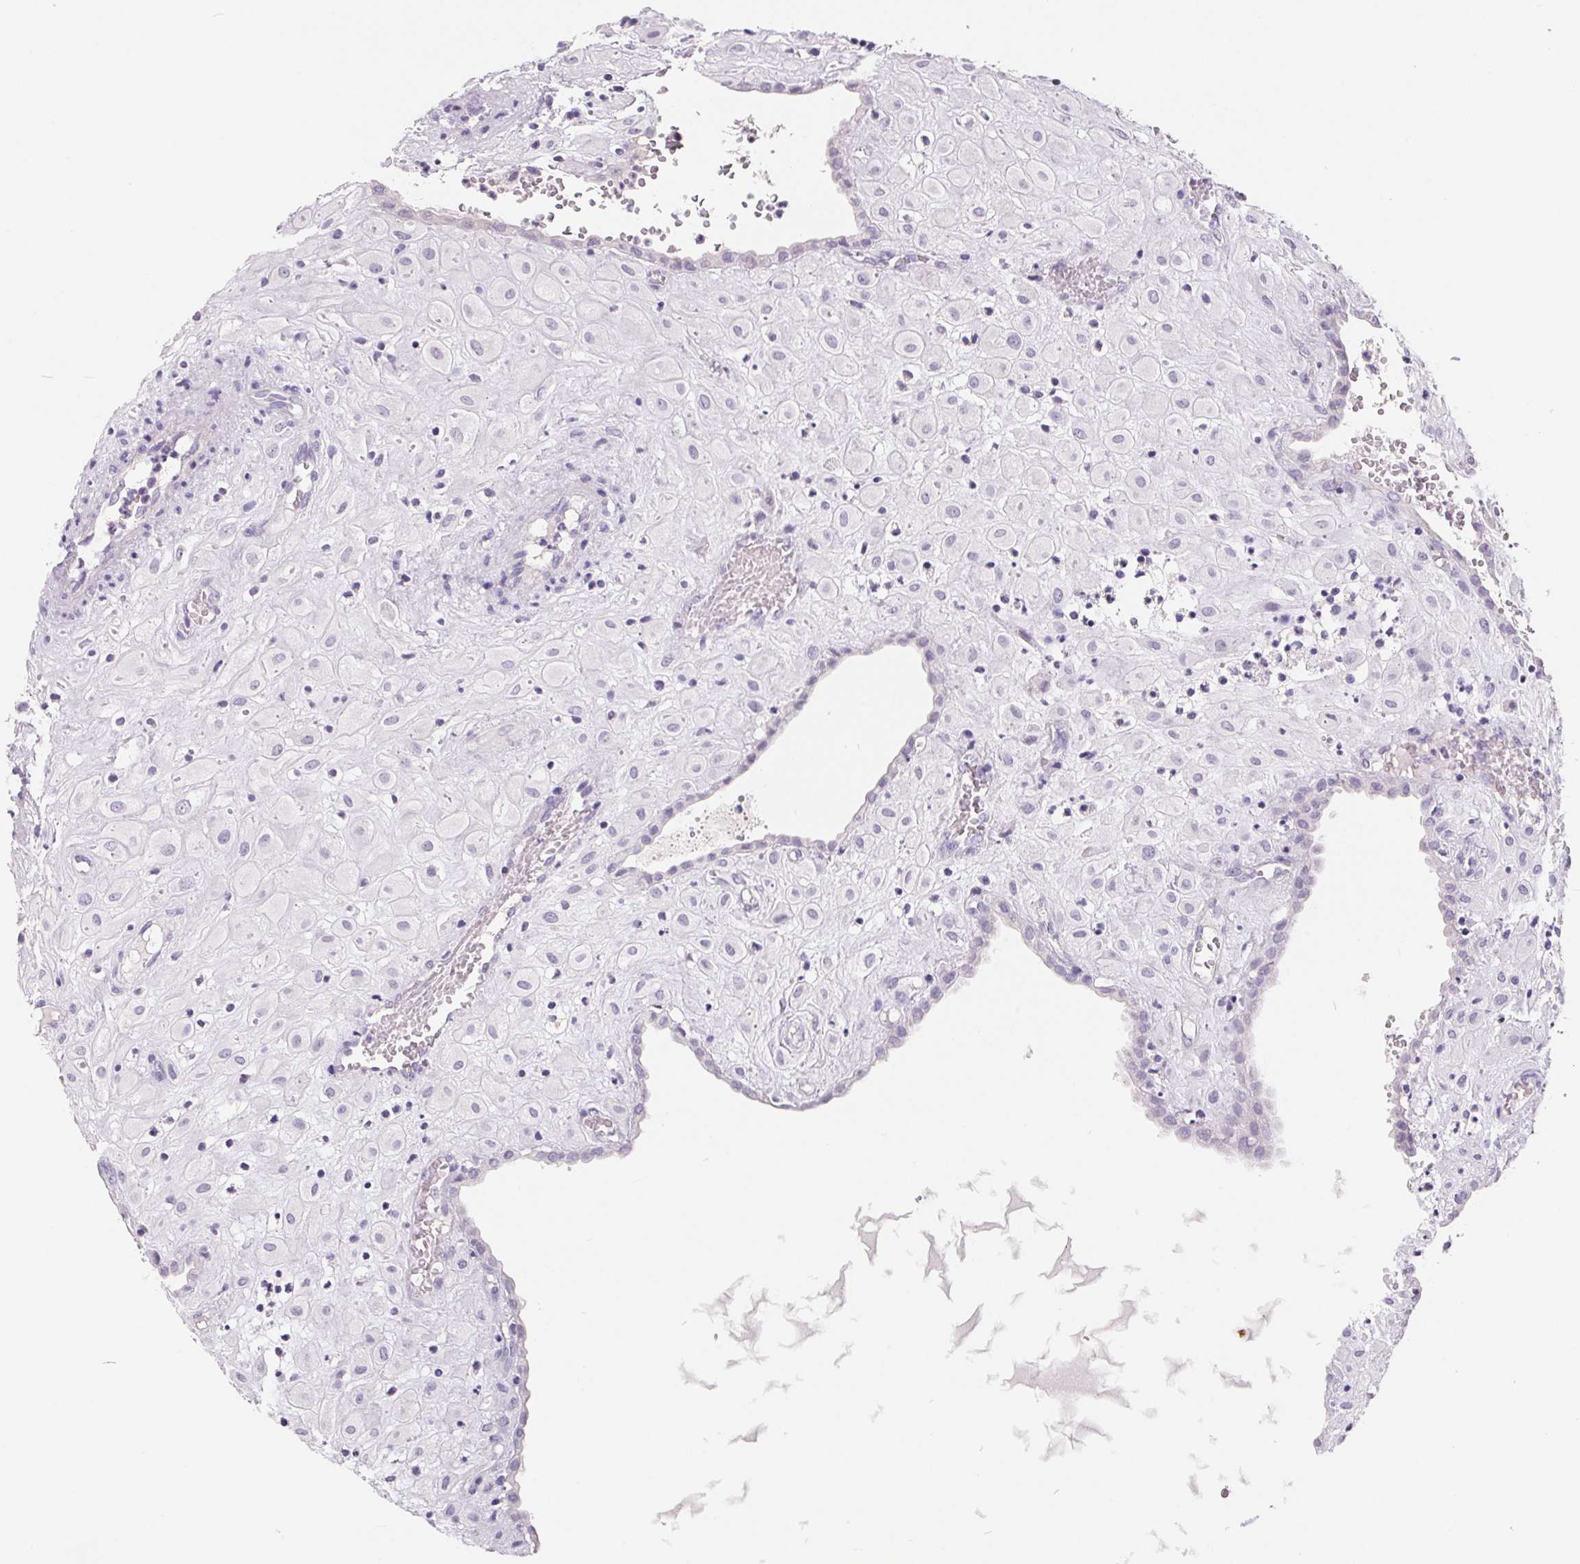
{"staining": {"intensity": "negative", "quantity": "none", "location": "none"}, "tissue": "placenta", "cell_type": "Decidual cells", "image_type": "normal", "snomed": [{"axis": "morphology", "description": "Normal tissue, NOS"}, {"axis": "topography", "description": "Placenta"}], "caption": "This image is of benign placenta stained with immunohistochemistry (IHC) to label a protein in brown with the nuclei are counter-stained blue. There is no positivity in decidual cells.", "gene": "FDX1", "patient": {"sex": "female", "age": 24}}